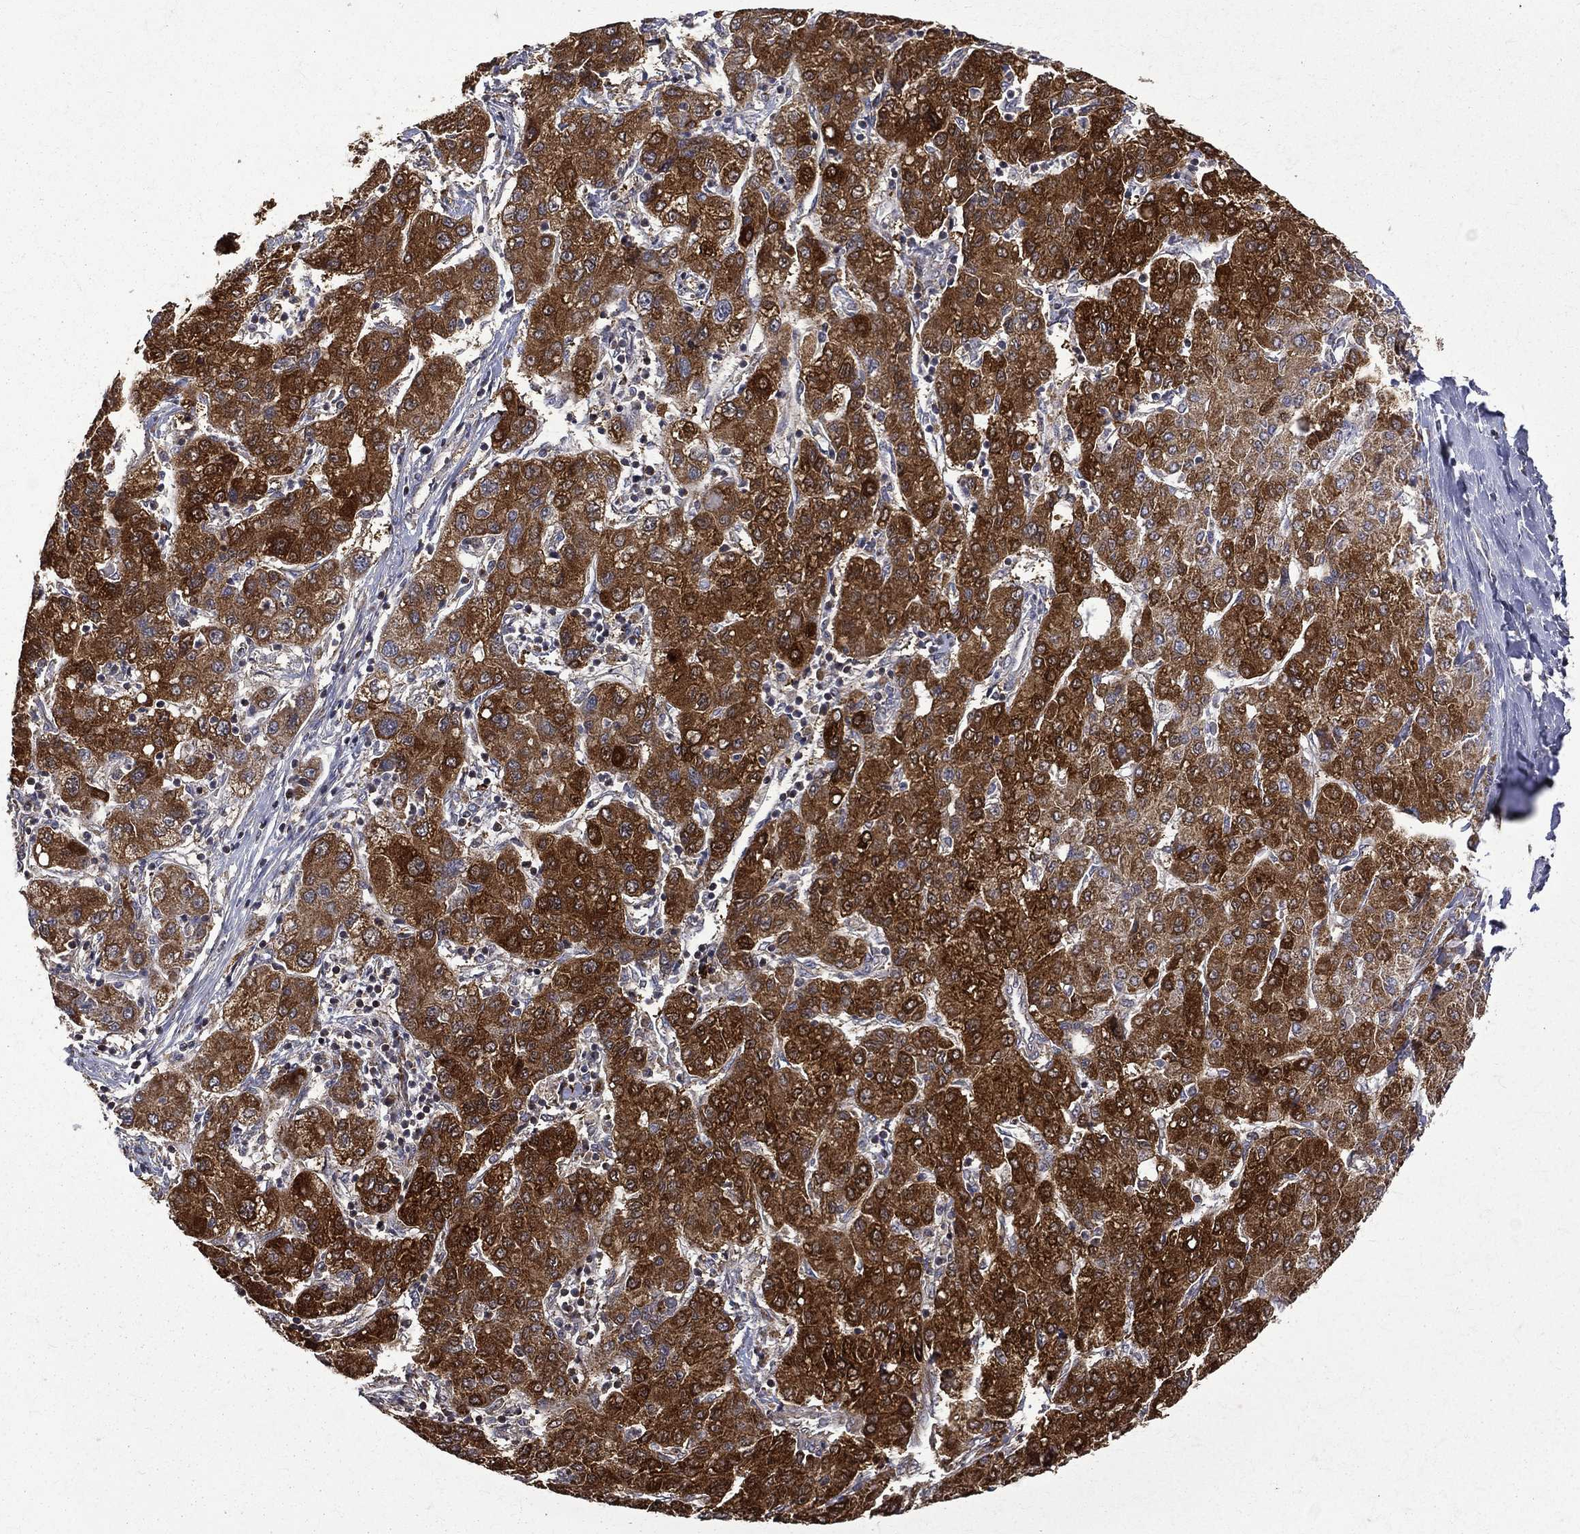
{"staining": {"intensity": "strong", "quantity": ">75%", "location": "cytoplasmic/membranous"}, "tissue": "liver cancer", "cell_type": "Tumor cells", "image_type": "cancer", "snomed": [{"axis": "morphology", "description": "Carcinoma, Hepatocellular, NOS"}, {"axis": "topography", "description": "Liver"}], "caption": "Protein staining demonstrates strong cytoplasmic/membranous positivity in approximately >75% of tumor cells in liver cancer (hepatocellular carcinoma).", "gene": "RPGR", "patient": {"sex": "male", "age": 65}}